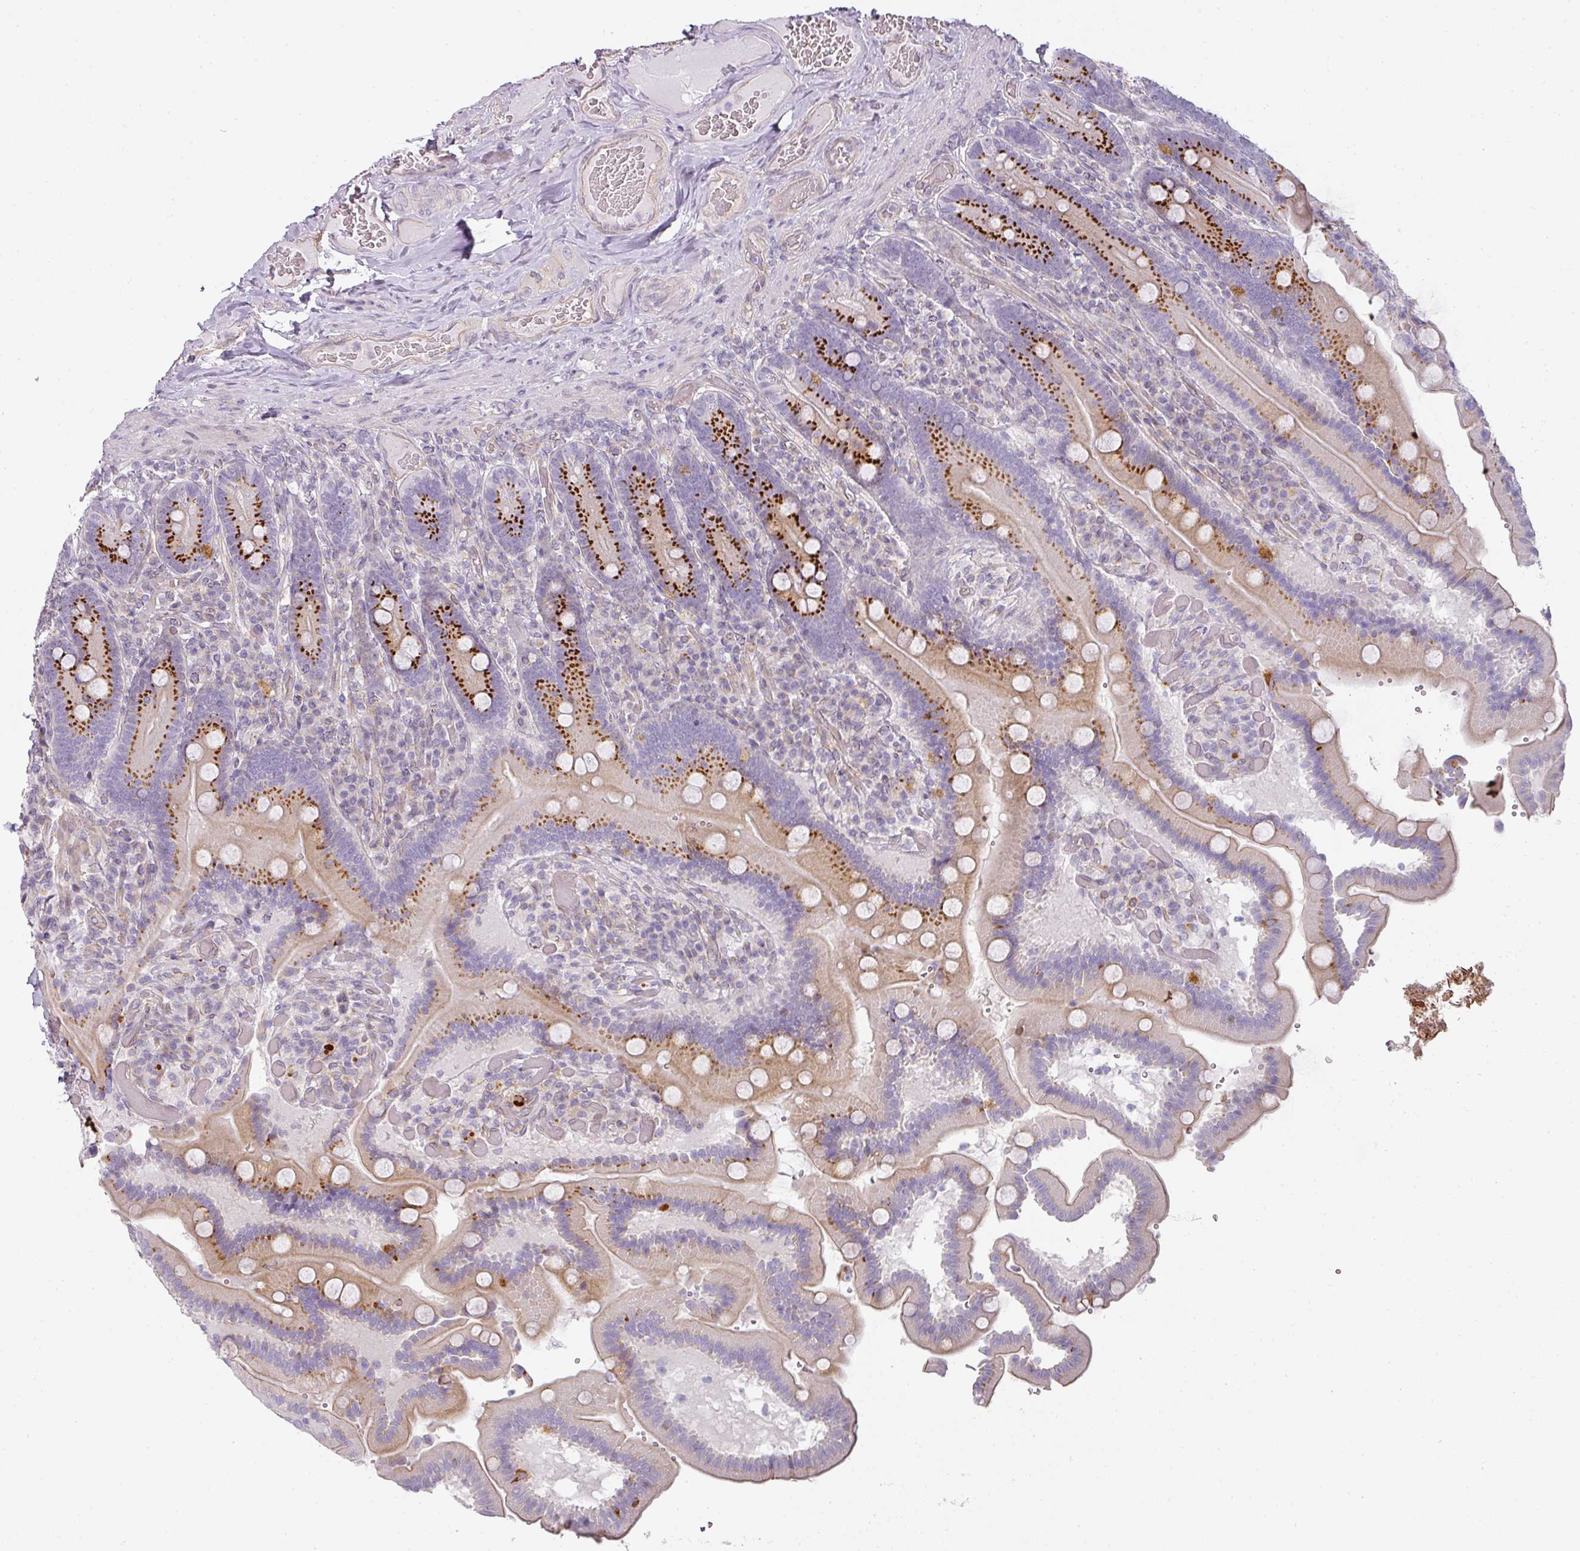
{"staining": {"intensity": "strong", "quantity": "25%-75%", "location": "cytoplasmic/membranous"}, "tissue": "duodenum", "cell_type": "Glandular cells", "image_type": "normal", "snomed": [{"axis": "morphology", "description": "Normal tissue, NOS"}, {"axis": "topography", "description": "Duodenum"}], "caption": "Strong cytoplasmic/membranous staining for a protein is seen in about 25%-75% of glandular cells of unremarkable duodenum using immunohistochemistry (IHC).", "gene": "ATP8B2", "patient": {"sex": "female", "age": 62}}